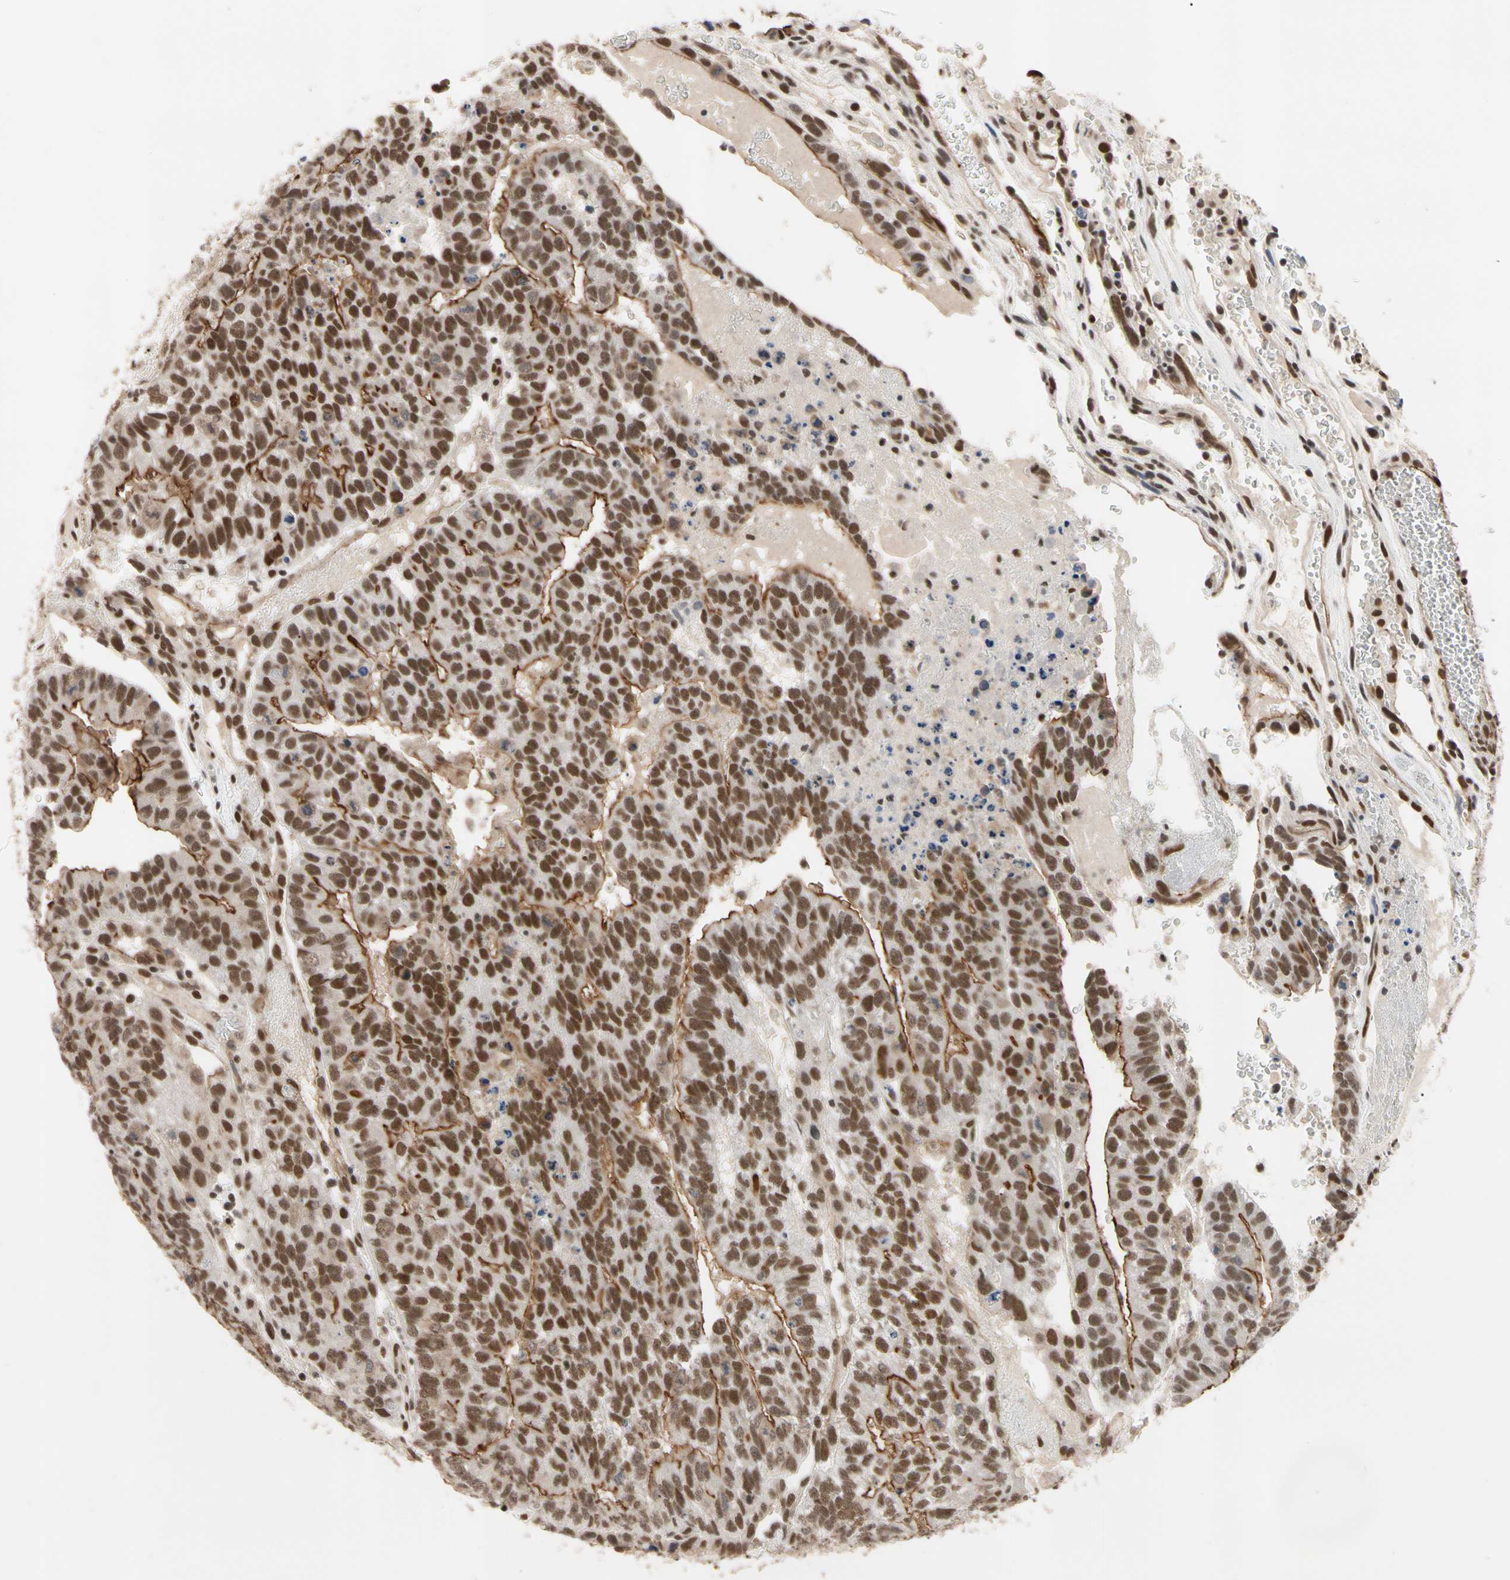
{"staining": {"intensity": "moderate", "quantity": ">75%", "location": "cytoplasmic/membranous,nuclear"}, "tissue": "testis cancer", "cell_type": "Tumor cells", "image_type": "cancer", "snomed": [{"axis": "morphology", "description": "Seminoma, NOS"}, {"axis": "morphology", "description": "Carcinoma, Embryonal, NOS"}, {"axis": "topography", "description": "Testis"}], "caption": "A brown stain highlights moderate cytoplasmic/membranous and nuclear staining of a protein in testis cancer (embryonal carcinoma) tumor cells.", "gene": "FAM98B", "patient": {"sex": "male", "age": 52}}